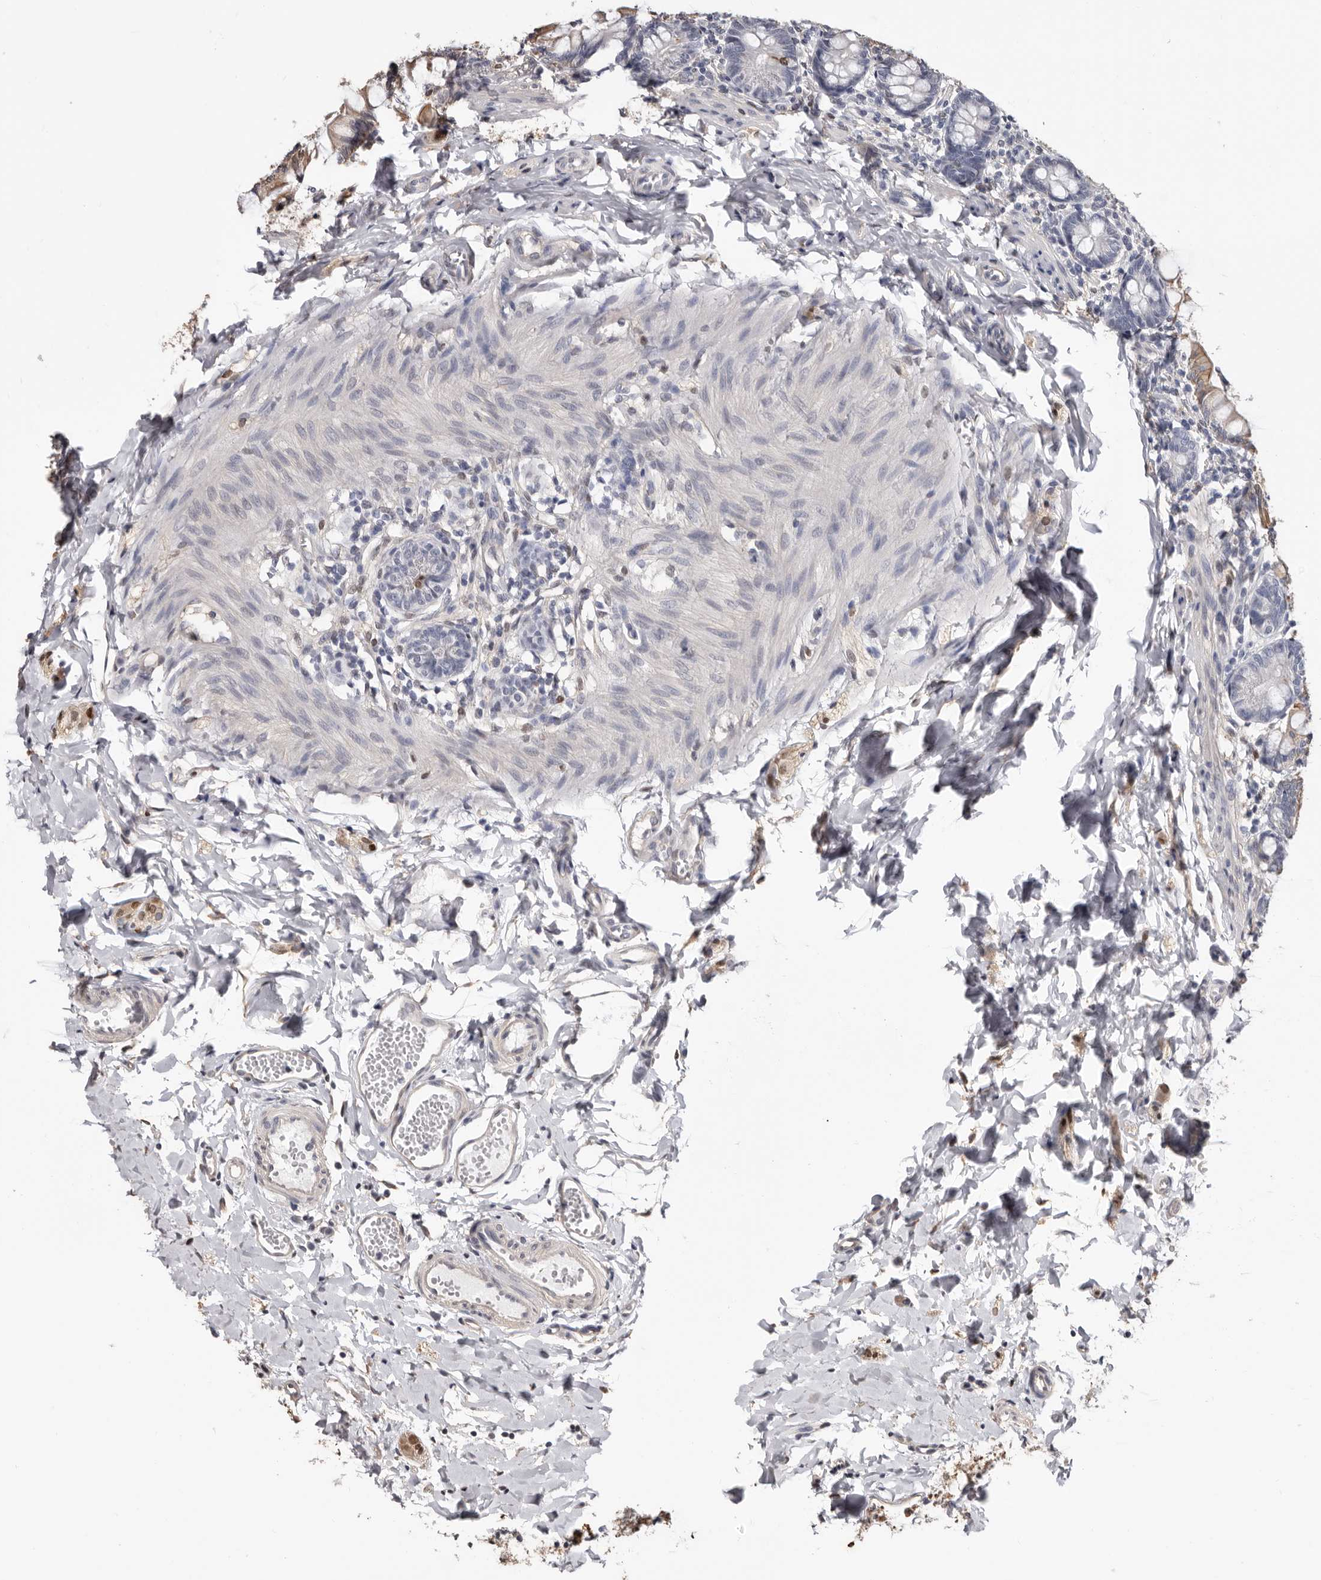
{"staining": {"intensity": "moderate", "quantity": "25%-75%", "location": "cytoplasmic/membranous"}, "tissue": "small intestine", "cell_type": "Glandular cells", "image_type": "normal", "snomed": [{"axis": "morphology", "description": "Normal tissue, NOS"}, {"axis": "topography", "description": "Small intestine"}], "caption": "Human small intestine stained with a brown dye demonstrates moderate cytoplasmic/membranous positive positivity in about 25%-75% of glandular cells.", "gene": "KHDRBS2", "patient": {"sex": "male", "age": 7}}